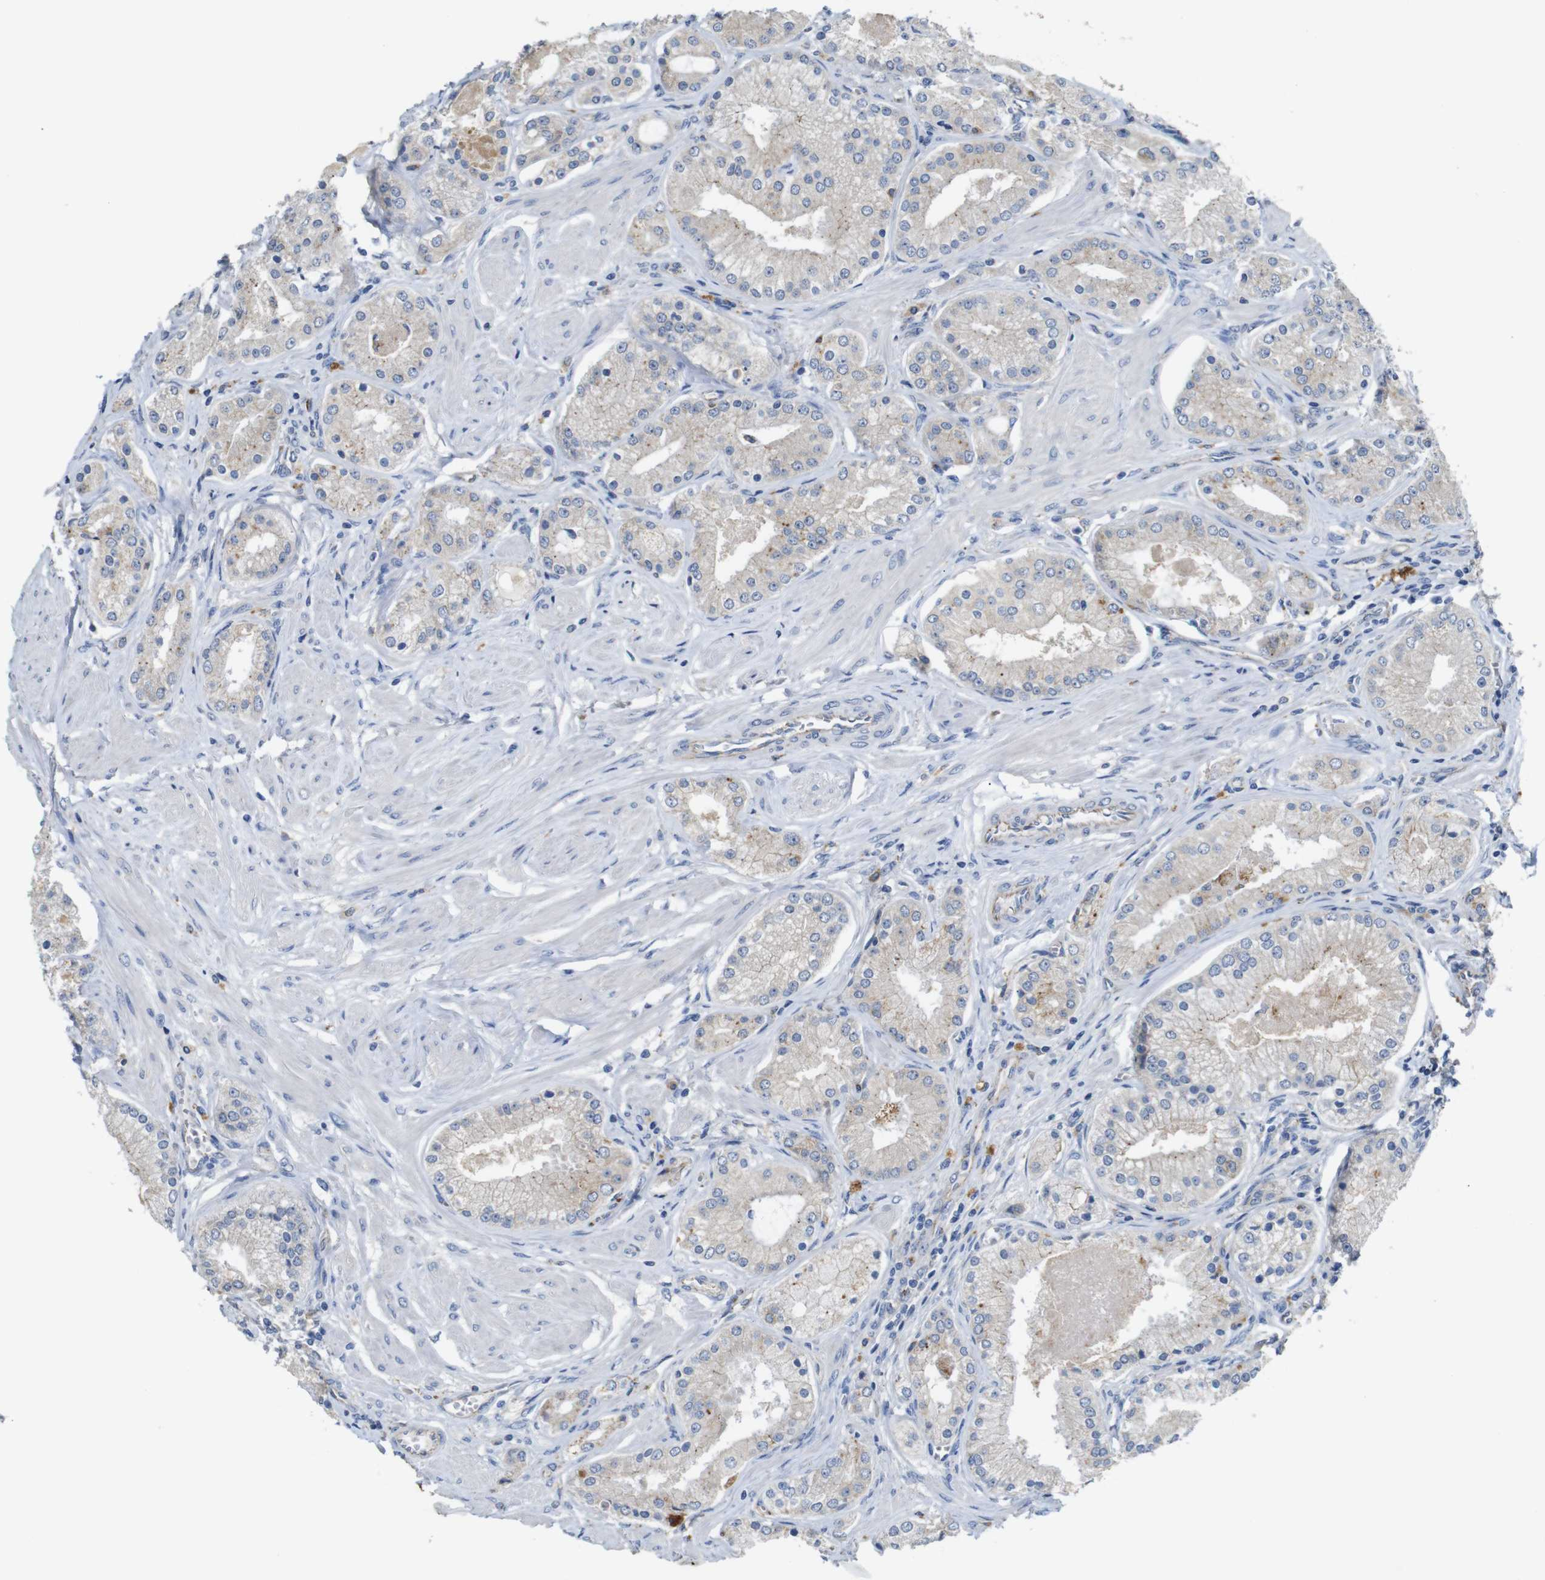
{"staining": {"intensity": "weak", "quantity": "25%-75%", "location": "cytoplasmic/membranous"}, "tissue": "prostate cancer", "cell_type": "Tumor cells", "image_type": "cancer", "snomed": [{"axis": "morphology", "description": "Adenocarcinoma, High grade"}, {"axis": "topography", "description": "Prostate"}], "caption": "Protein expression analysis of prostate high-grade adenocarcinoma shows weak cytoplasmic/membranous staining in about 25%-75% of tumor cells.", "gene": "NHLRC3", "patient": {"sex": "male", "age": 66}}